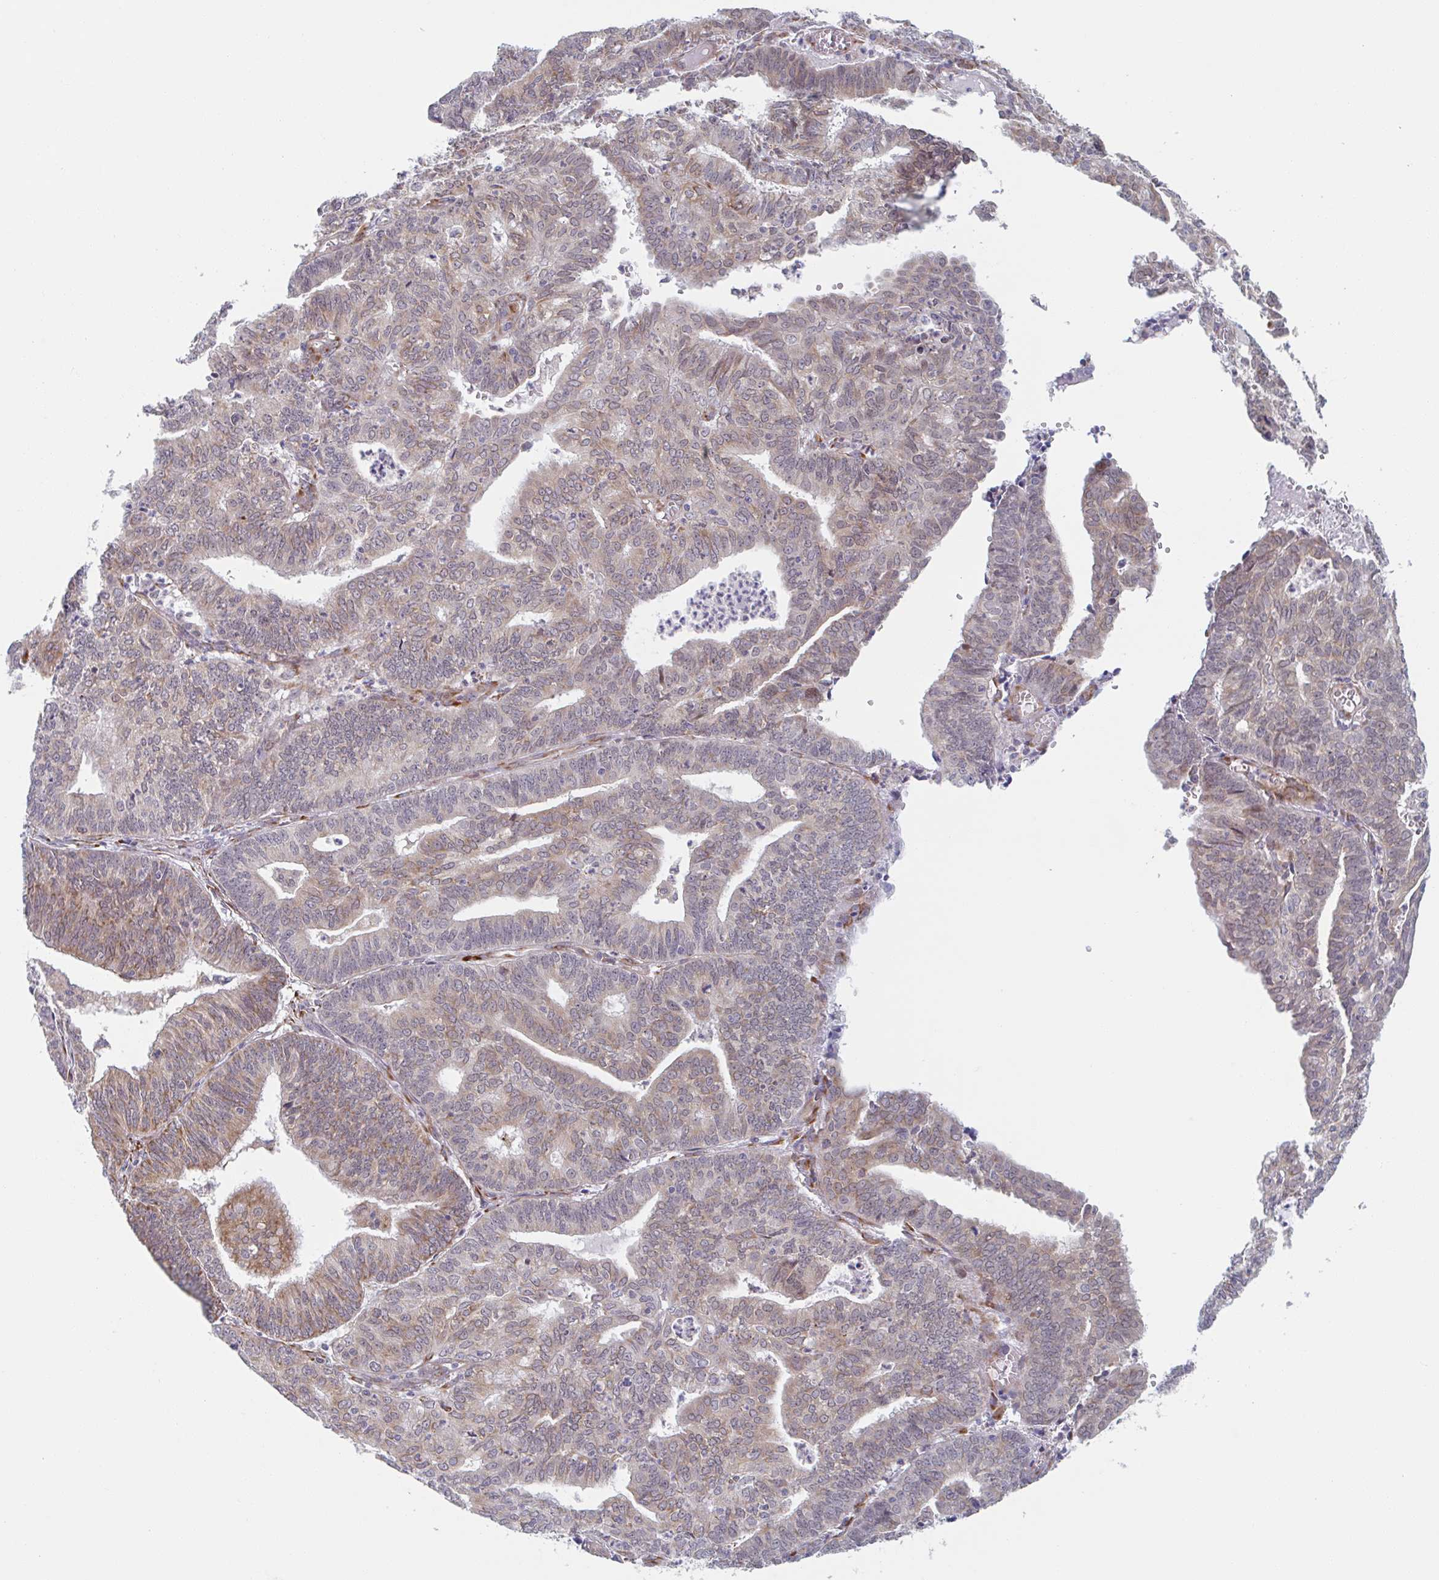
{"staining": {"intensity": "moderate", "quantity": "25%-75%", "location": "cytoplasmic/membranous"}, "tissue": "endometrial cancer", "cell_type": "Tumor cells", "image_type": "cancer", "snomed": [{"axis": "morphology", "description": "Adenocarcinoma, NOS"}, {"axis": "topography", "description": "Endometrium"}], "caption": "The micrograph exhibits immunohistochemical staining of endometrial cancer. There is moderate cytoplasmic/membranous expression is present in approximately 25%-75% of tumor cells.", "gene": "TRAPPC10", "patient": {"sex": "female", "age": 61}}